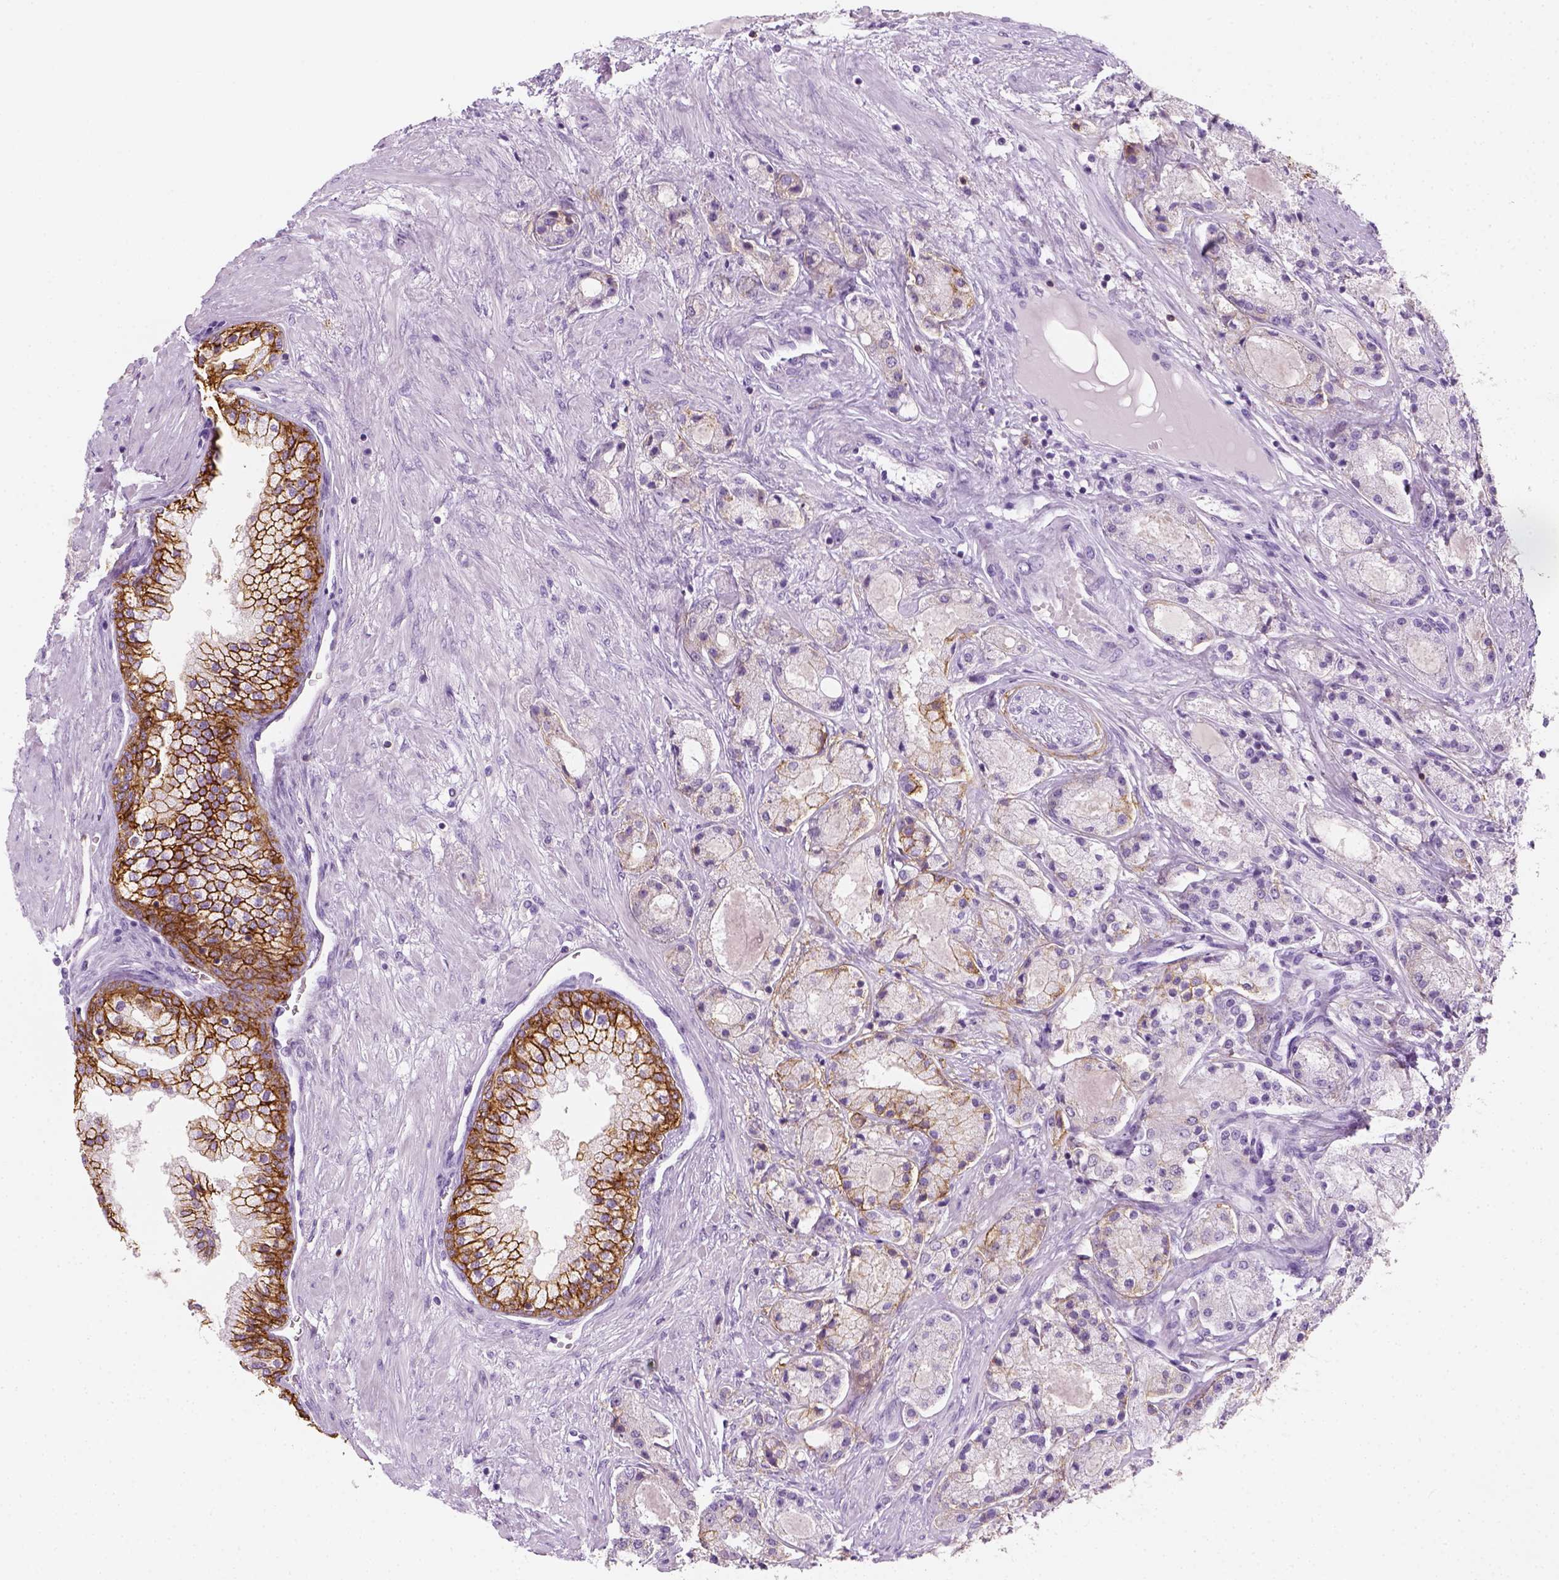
{"staining": {"intensity": "moderate", "quantity": "25%-75%", "location": "cytoplasmic/membranous"}, "tissue": "prostate cancer", "cell_type": "Tumor cells", "image_type": "cancer", "snomed": [{"axis": "morphology", "description": "Adenocarcinoma, High grade"}, {"axis": "topography", "description": "Prostate"}], "caption": "Prostate cancer stained with DAB immunohistochemistry shows medium levels of moderate cytoplasmic/membranous expression in about 25%-75% of tumor cells. (DAB = brown stain, brightfield microscopy at high magnification).", "gene": "AQP3", "patient": {"sex": "male", "age": 67}}